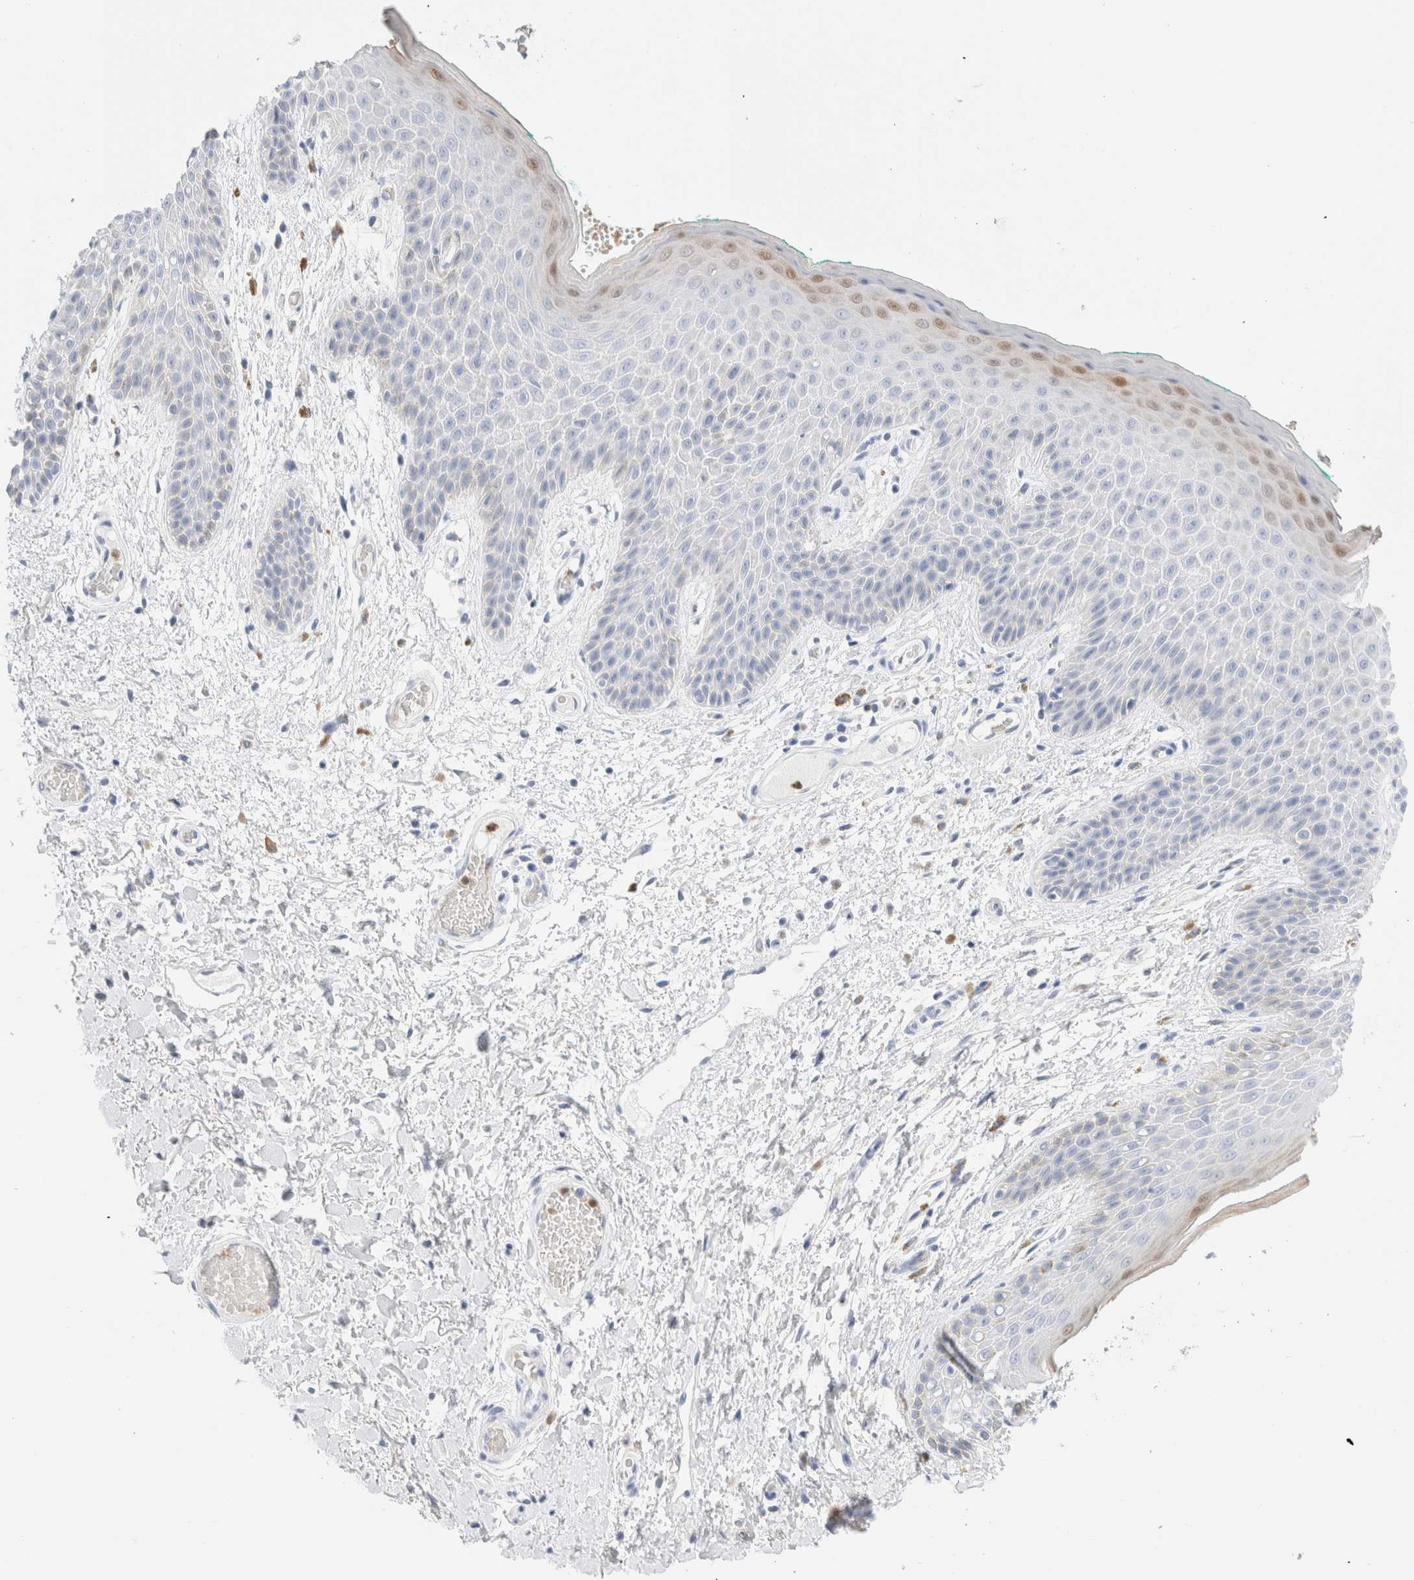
{"staining": {"intensity": "moderate", "quantity": "<25%", "location": "cytoplasmic/membranous,nuclear"}, "tissue": "skin", "cell_type": "Epidermal cells", "image_type": "normal", "snomed": [{"axis": "morphology", "description": "Normal tissue, NOS"}, {"axis": "topography", "description": "Anal"}], "caption": "Brown immunohistochemical staining in normal human skin displays moderate cytoplasmic/membranous,nuclear expression in approximately <25% of epidermal cells. The staining was performed using DAB (3,3'-diaminobenzidine) to visualize the protein expression in brown, while the nuclei were stained in blue with hematoxylin (Magnification: 20x).", "gene": "ARG1", "patient": {"sex": "male", "age": 74}}